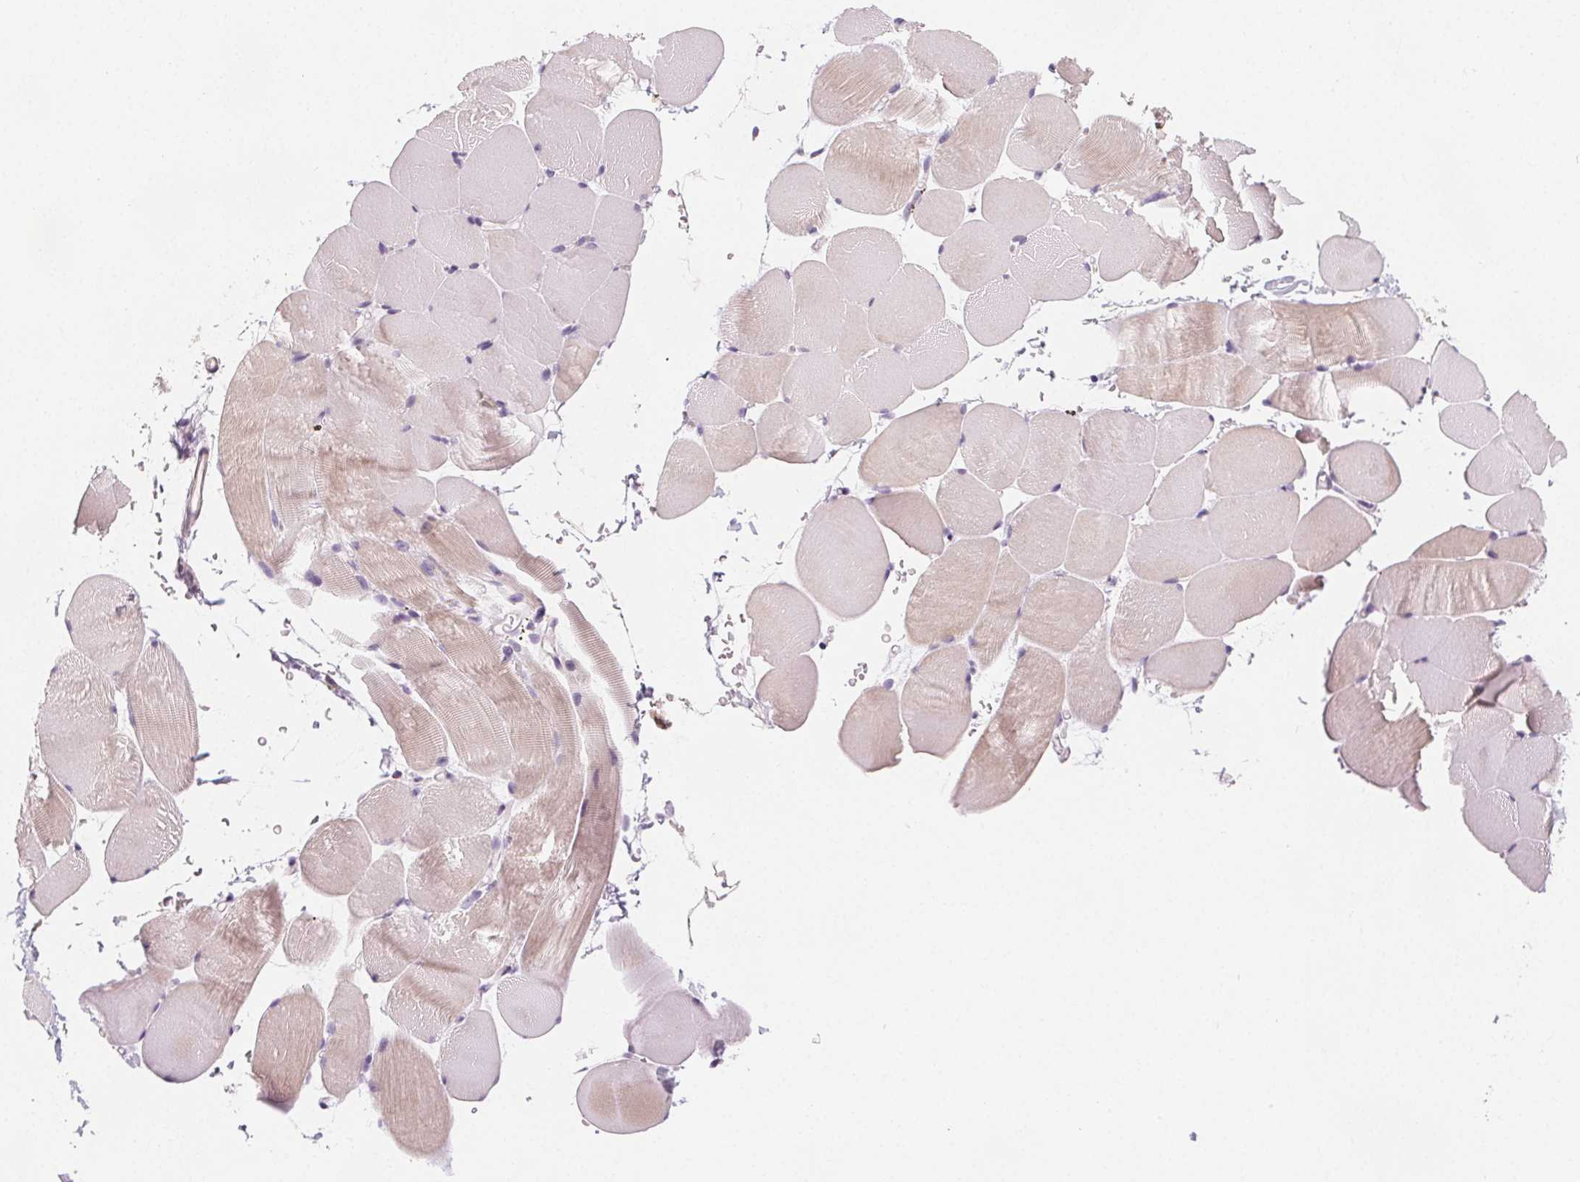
{"staining": {"intensity": "negative", "quantity": "none", "location": "none"}, "tissue": "skeletal muscle", "cell_type": "Myocytes", "image_type": "normal", "snomed": [{"axis": "morphology", "description": "Normal tissue, NOS"}, {"axis": "topography", "description": "Skeletal muscle"}], "caption": "This photomicrograph is of benign skeletal muscle stained with immunohistochemistry to label a protein in brown with the nuclei are counter-stained blue. There is no staining in myocytes.", "gene": "SLC5A12", "patient": {"sex": "female", "age": 37}}